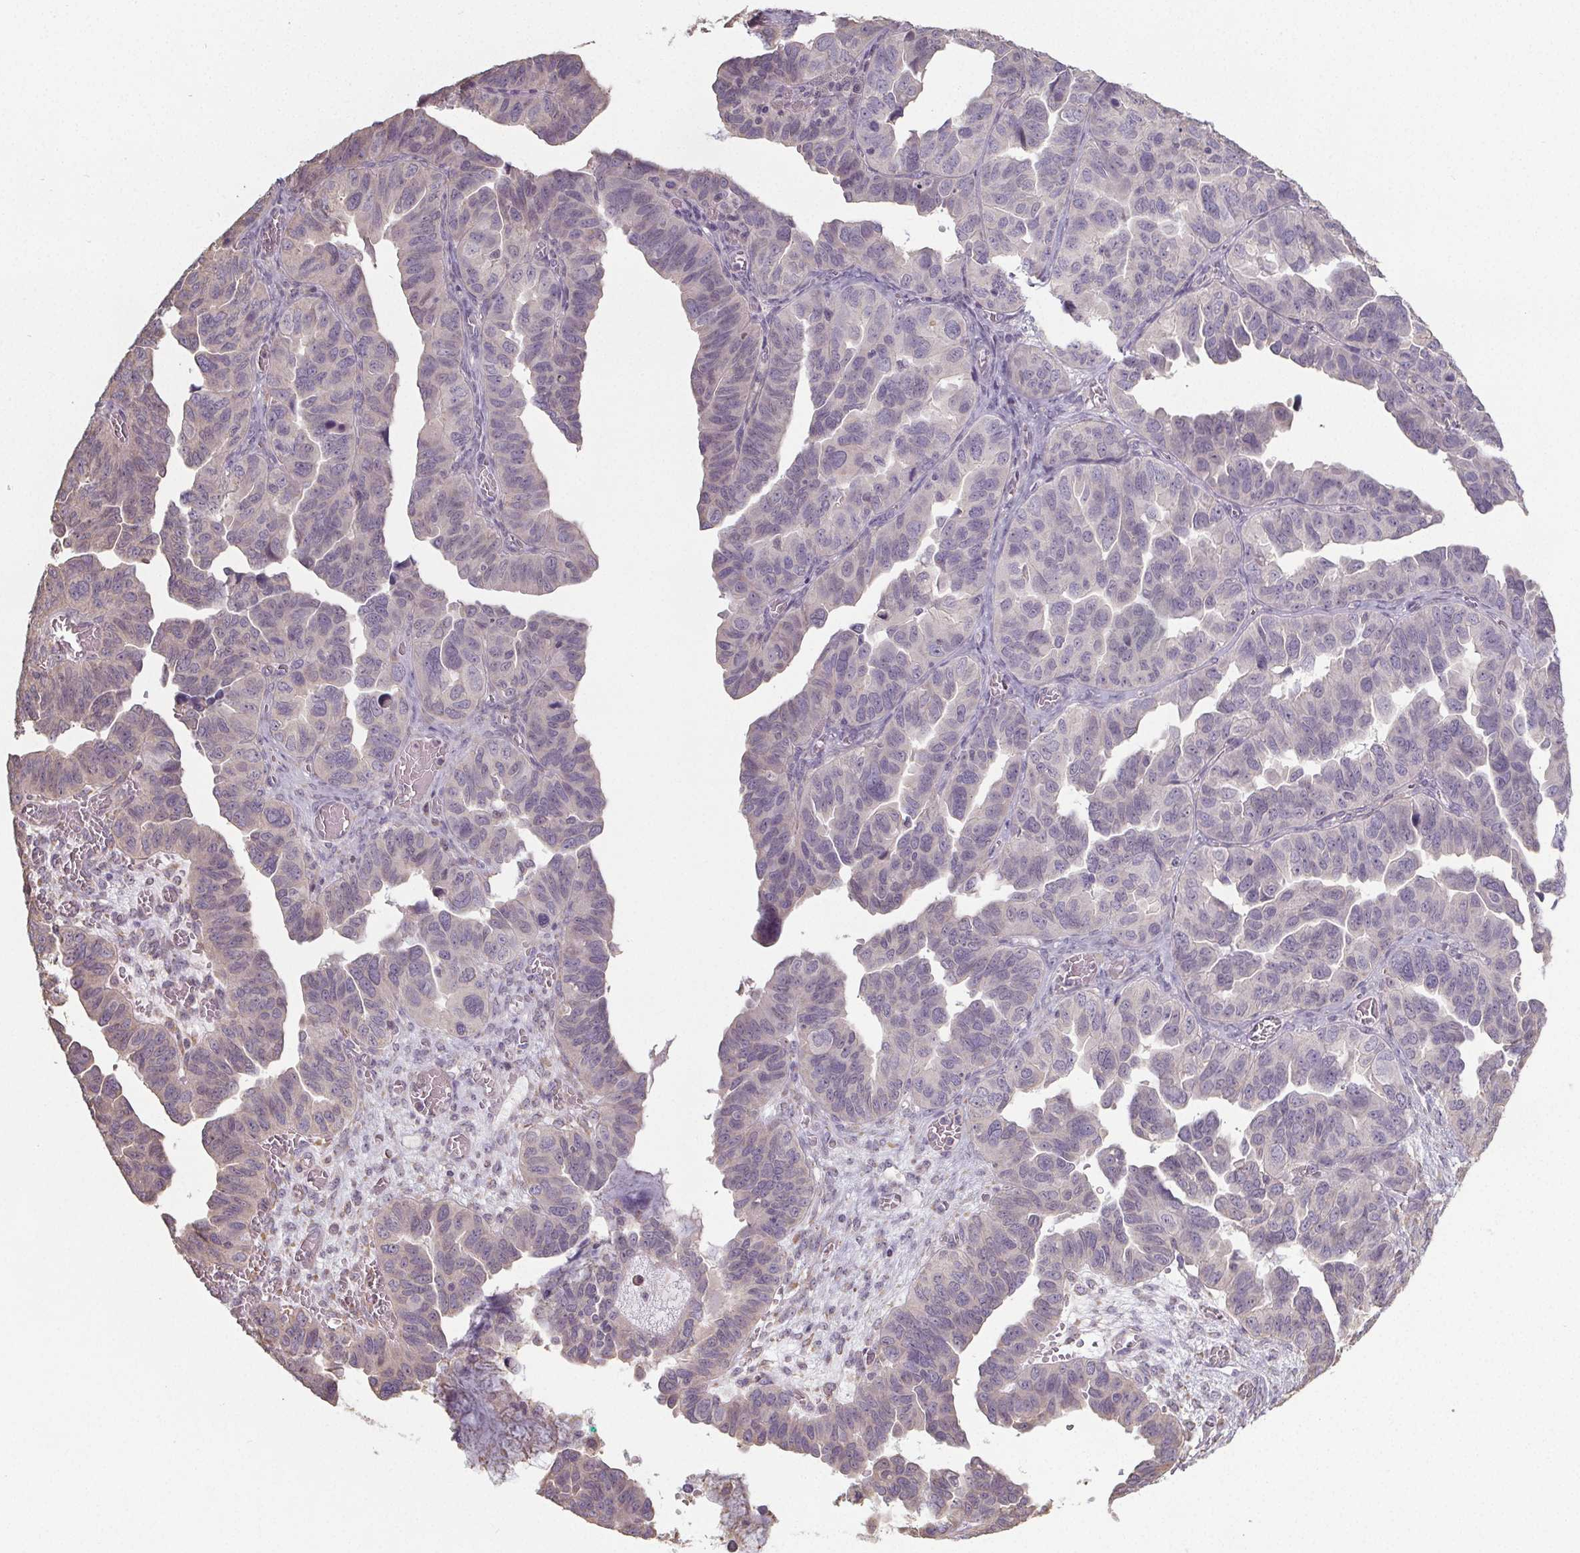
{"staining": {"intensity": "negative", "quantity": "none", "location": "none"}, "tissue": "ovarian cancer", "cell_type": "Tumor cells", "image_type": "cancer", "snomed": [{"axis": "morphology", "description": "Cystadenocarcinoma, serous, NOS"}, {"axis": "topography", "description": "Ovary"}], "caption": "Tumor cells show no significant expression in ovarian cancer. (DAB IHC visualized using brightfield microscopy, high magnification).", "gene": "SLC26A2", "patient": {"sex": "female", "age": 64}}